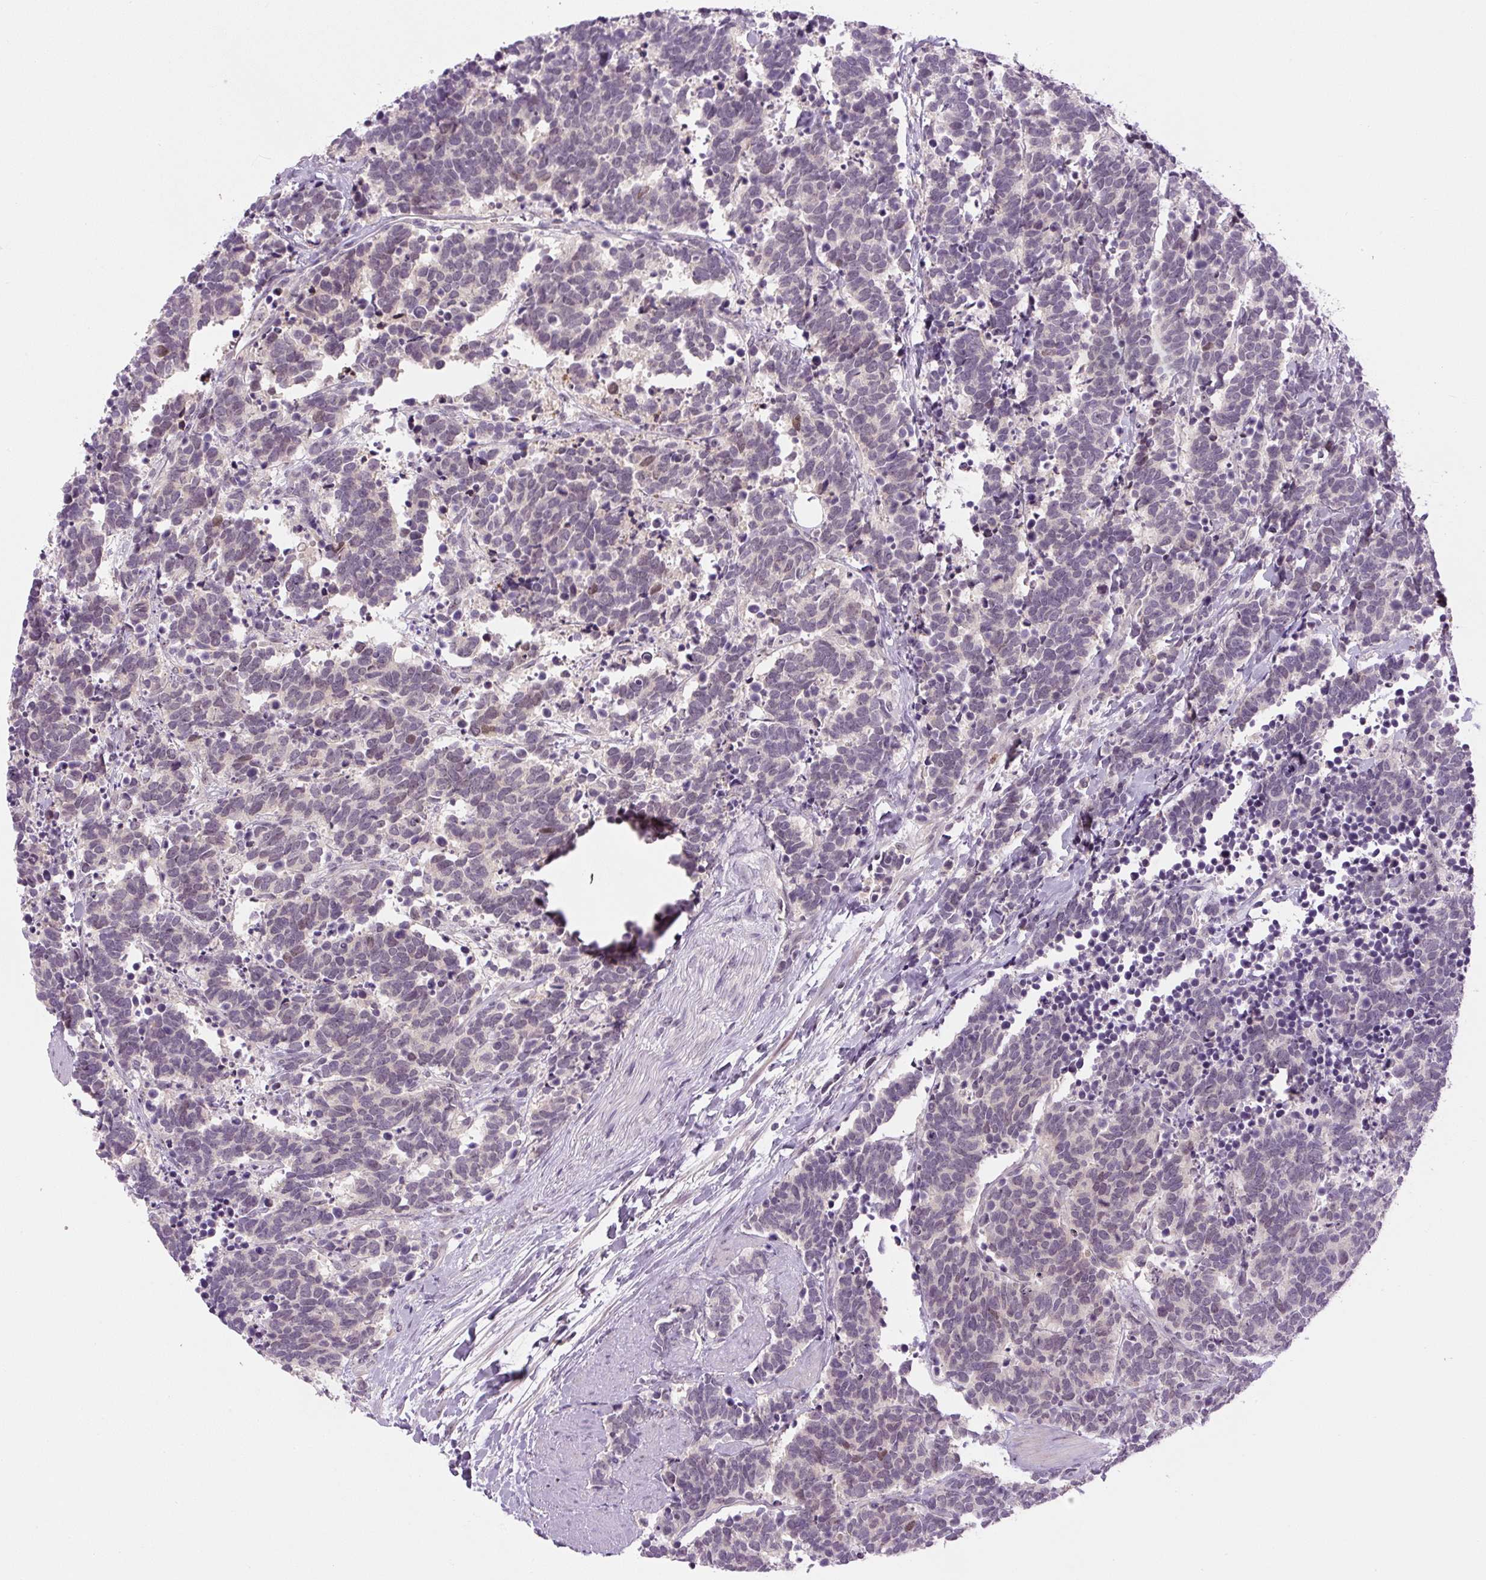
{"staining": {"intensity": "negative", "quantity": "none", "location": "none"}, "tissue": "carcinoid", "cell_type": "Tumor cells", "image_type": "cancer", "snomed": [{"axis": "morphology", "description": "Carcinoma, NOS"}, {"axis": "morphology", "description": "Carcinoid, malignant, NOS"}, {"axis": "topography", "description": "Prostate"}], "caption": "This is a image of immunohistochemistry (IHC) staining of carcinoid, which shows no staining in tumor cells.", "gene": "SGF29", "patient": {"sex": "male", "age": 57}}